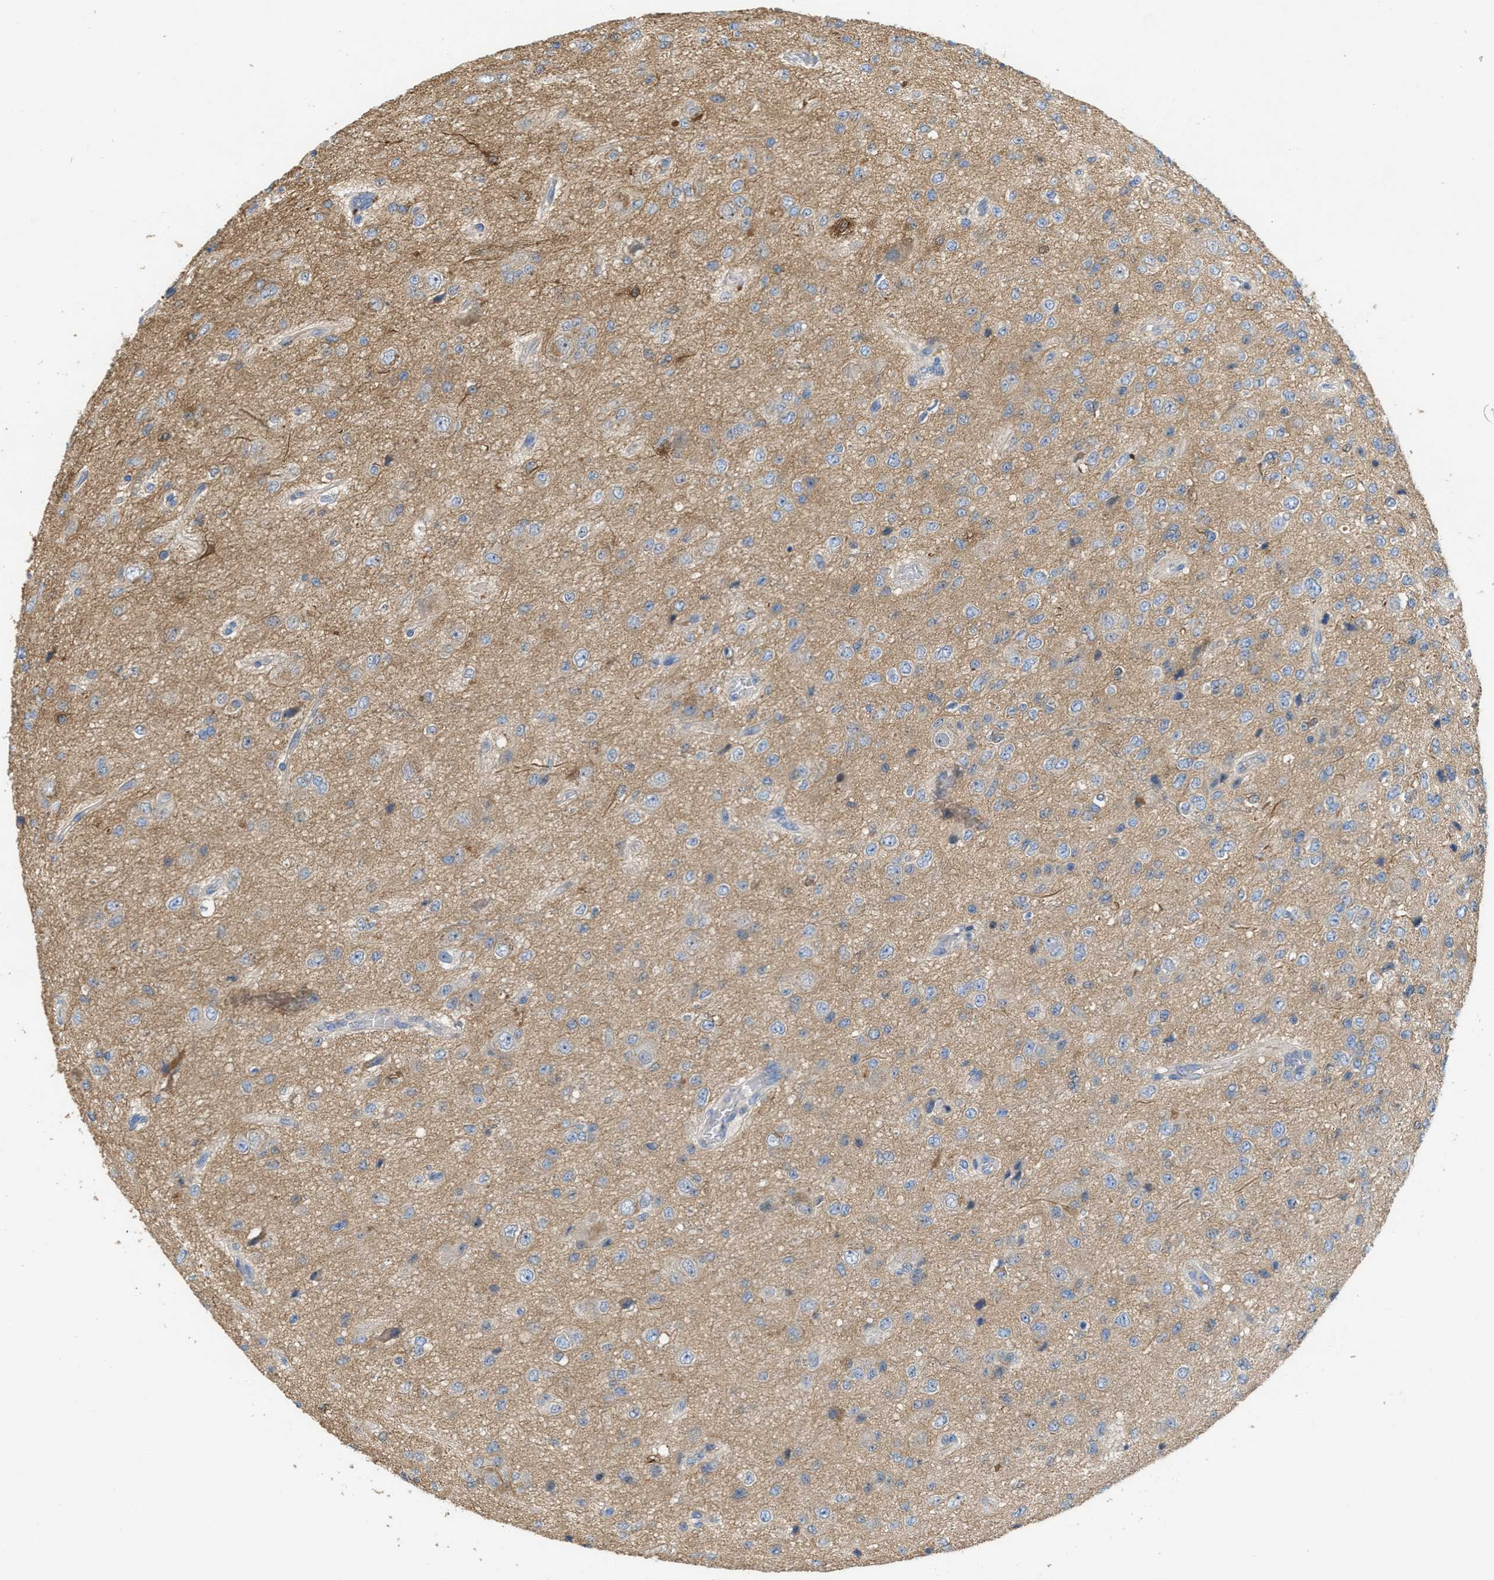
{"staining": {"intensity": "moderate", "quantity": "<25%", "location": "cytoplasmic/membranous"}, "tissue": "glioma", "cell_type": "Tumor cells", "image_type": "cancer", "snomed": [{"axis": "morphology", "description": "Glioma, malignant, High grade"}, {"axis": "topography", "description": "pancreas cauda"}], "caption": "Approximately <25% of tumor cells in human malignant glioma (high-grade) reveal moderate cytoplasmic/membranous protein staining as visualized by brown immunohistochemical staining.", "gene": "UBA5", "patient": {"sex": "male", "age": 60}}